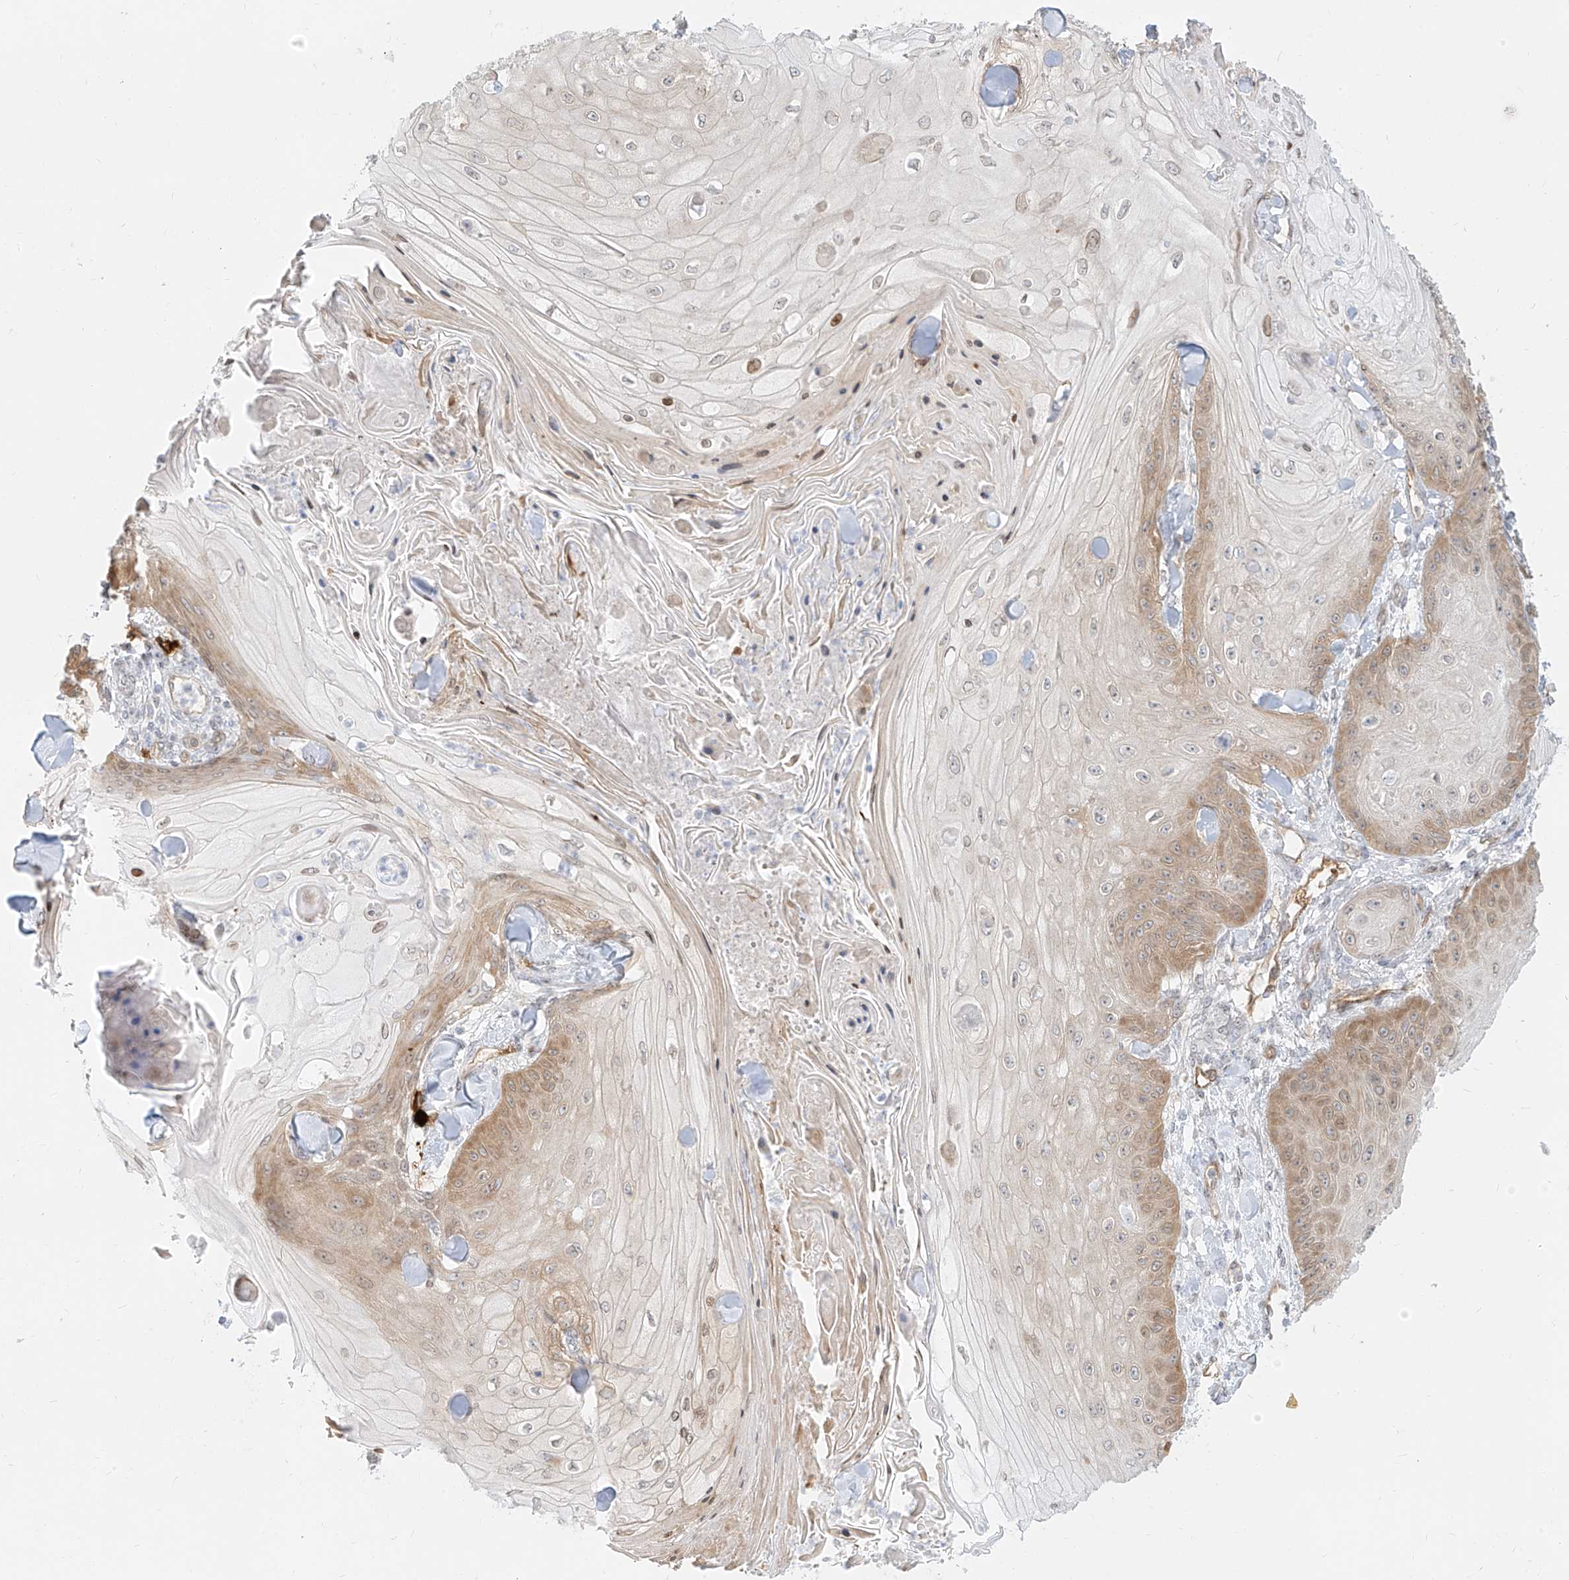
{"staining": {"intensity": "weak", "quantity": ">75%", "location": "cytoplasmic/membranous"}, "tissue": "skin cancer", "cell_type": "Tumor cells", "image_type": "cancer", "snomed": [{"axis": "morphology", "description": "Squamous cell carcinoma, NOS"}, {"axis": "topography", "description": "Skin"}], "caption": "DAB (3,3'-diaminobenzidine) immunohistochemical staining of skin cancer (squamous cell carcinoma) reveals weak cytoplasmic/membranous protein expression in approximately >75% of tumor cells.", "gene": "NHSL1", "patient": {"sex": "male", "age": 74}}